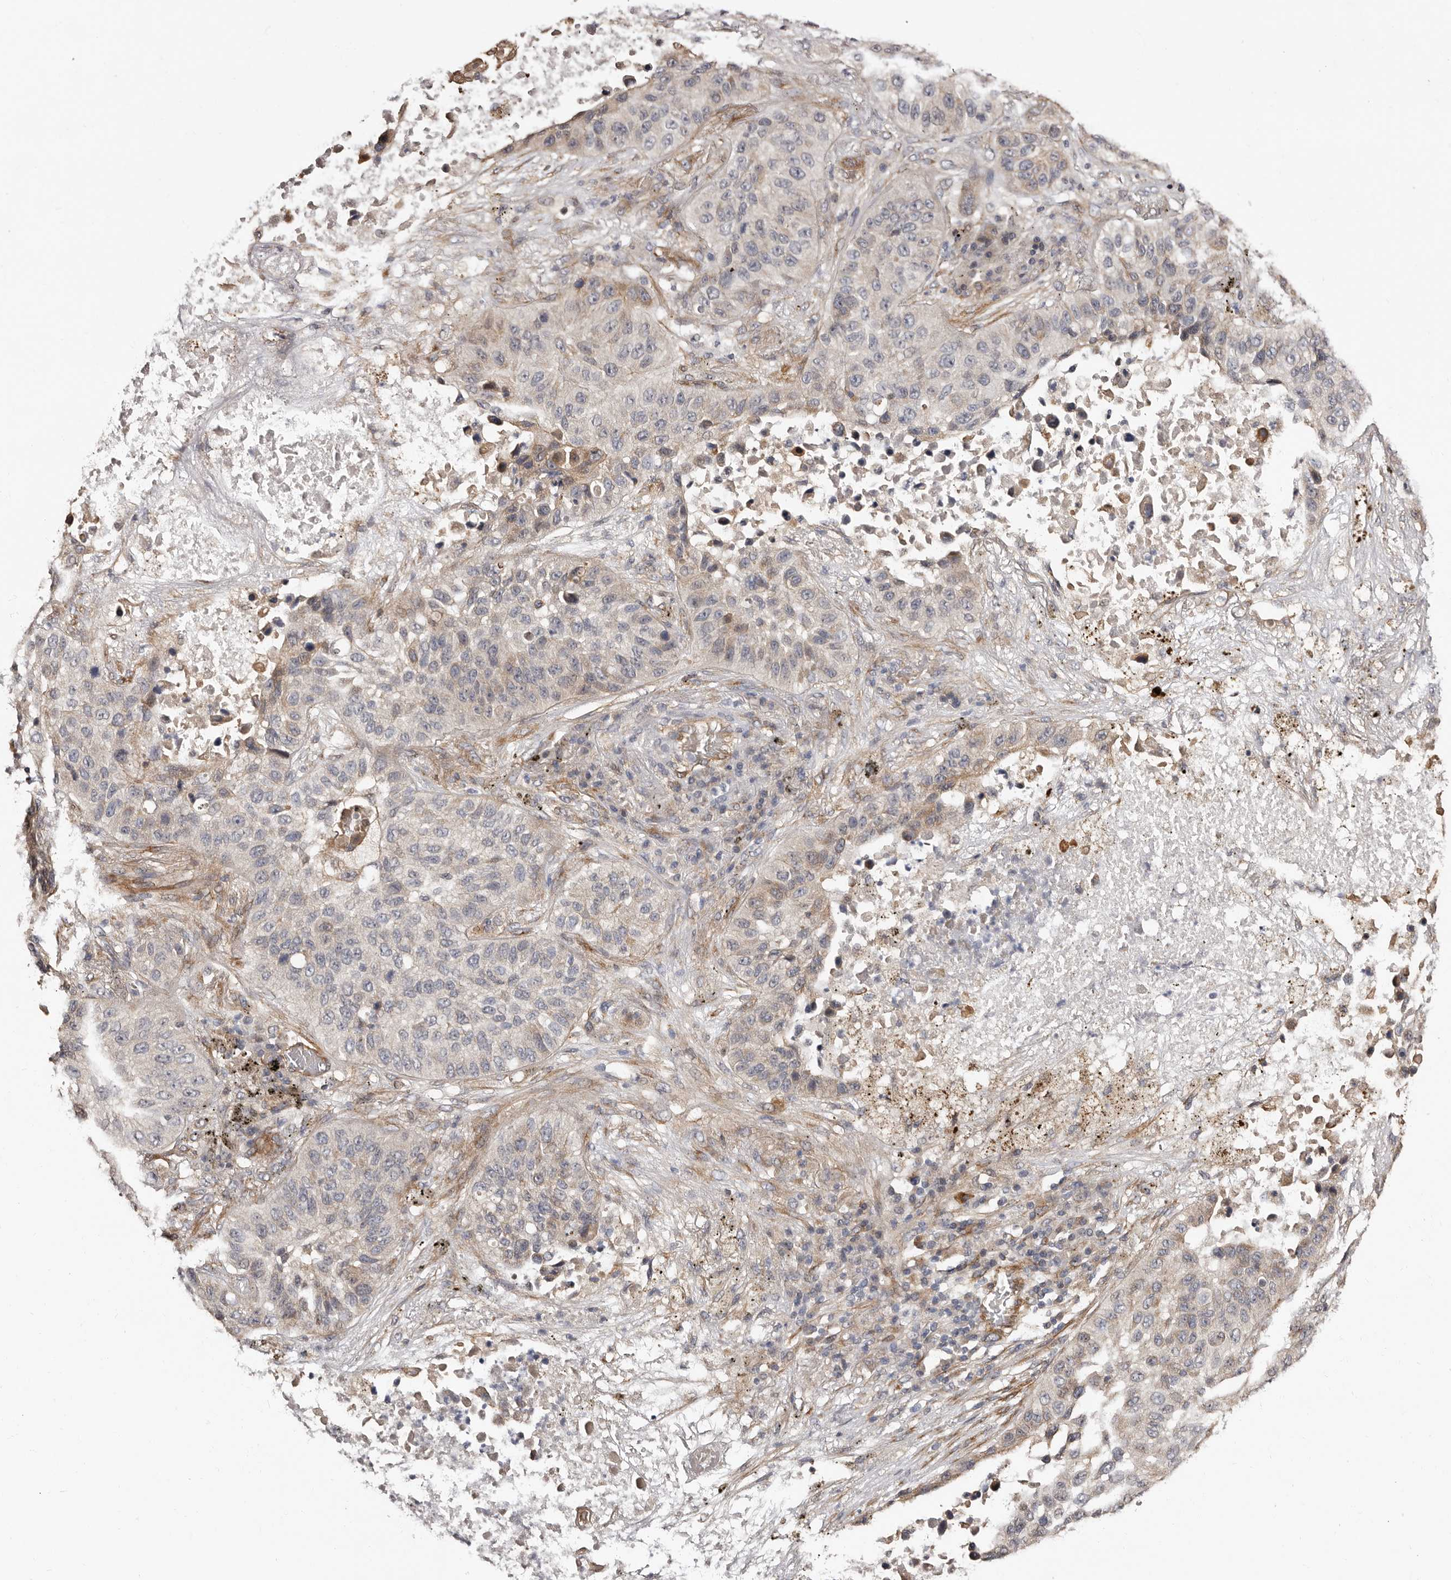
{"staining": {"intensity": "moderate", "quantity": "25%-75%", "location": "cytoplasmic/membranous"}, "tissue": "lung cancer", "cell_type": "Tumor cells", "image_type": "cancer", "snomed": [{"axis": "morphology", "description": "Squamous cell carcinoma, NOS"}, {"axis": "topography", "description": "Lung"}], "caption": "A histopathology image of lung cancer stained for a protein exhibits moderate cytoplasmic/membranous brown staining in tumor cells. (IHC, brightfield microscopy, high magnification).", "gene": "TBC1D22B", "patient": {"sex": "male", "age": 57}}